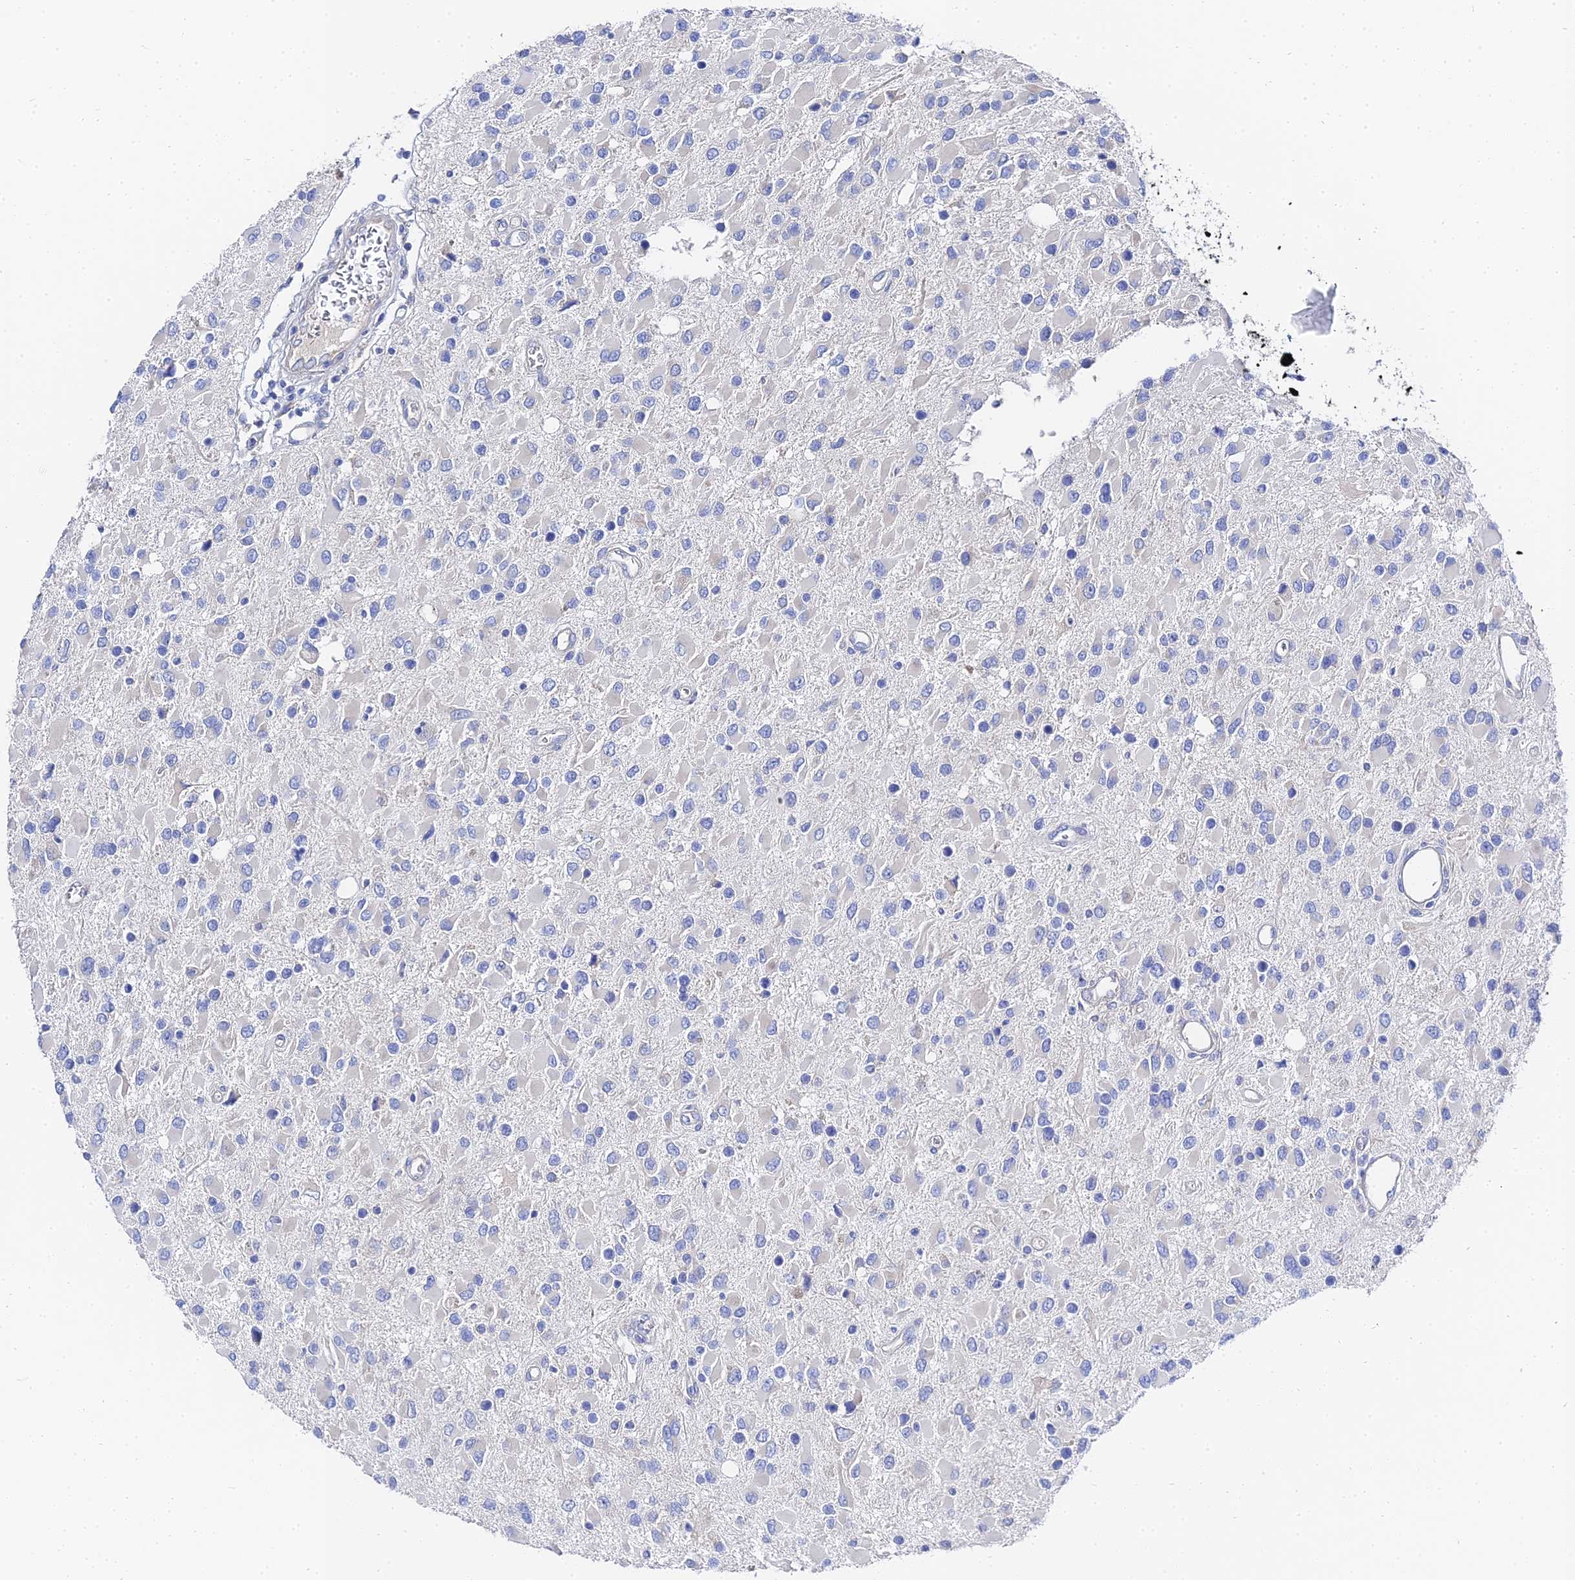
{"staining": {"intensity": "negative", "quantity": "none", "location": "none"}, "tissue": "glioma", "cell_type": "Tumor cells", "image_type": "cancer", "snomed": [{"axis": "morphology", "description": "Glioma, malignant, High grade"}, {"axis": "topography", "description": "Brain"}], "caption": "The immunohistochemistry (IHC) micrograph has no significant staining in tumor cells of malignant glioma (high-grade) tissue.", "gene": "PTTG1", "patient": {"sex": "male", "age": 53}}